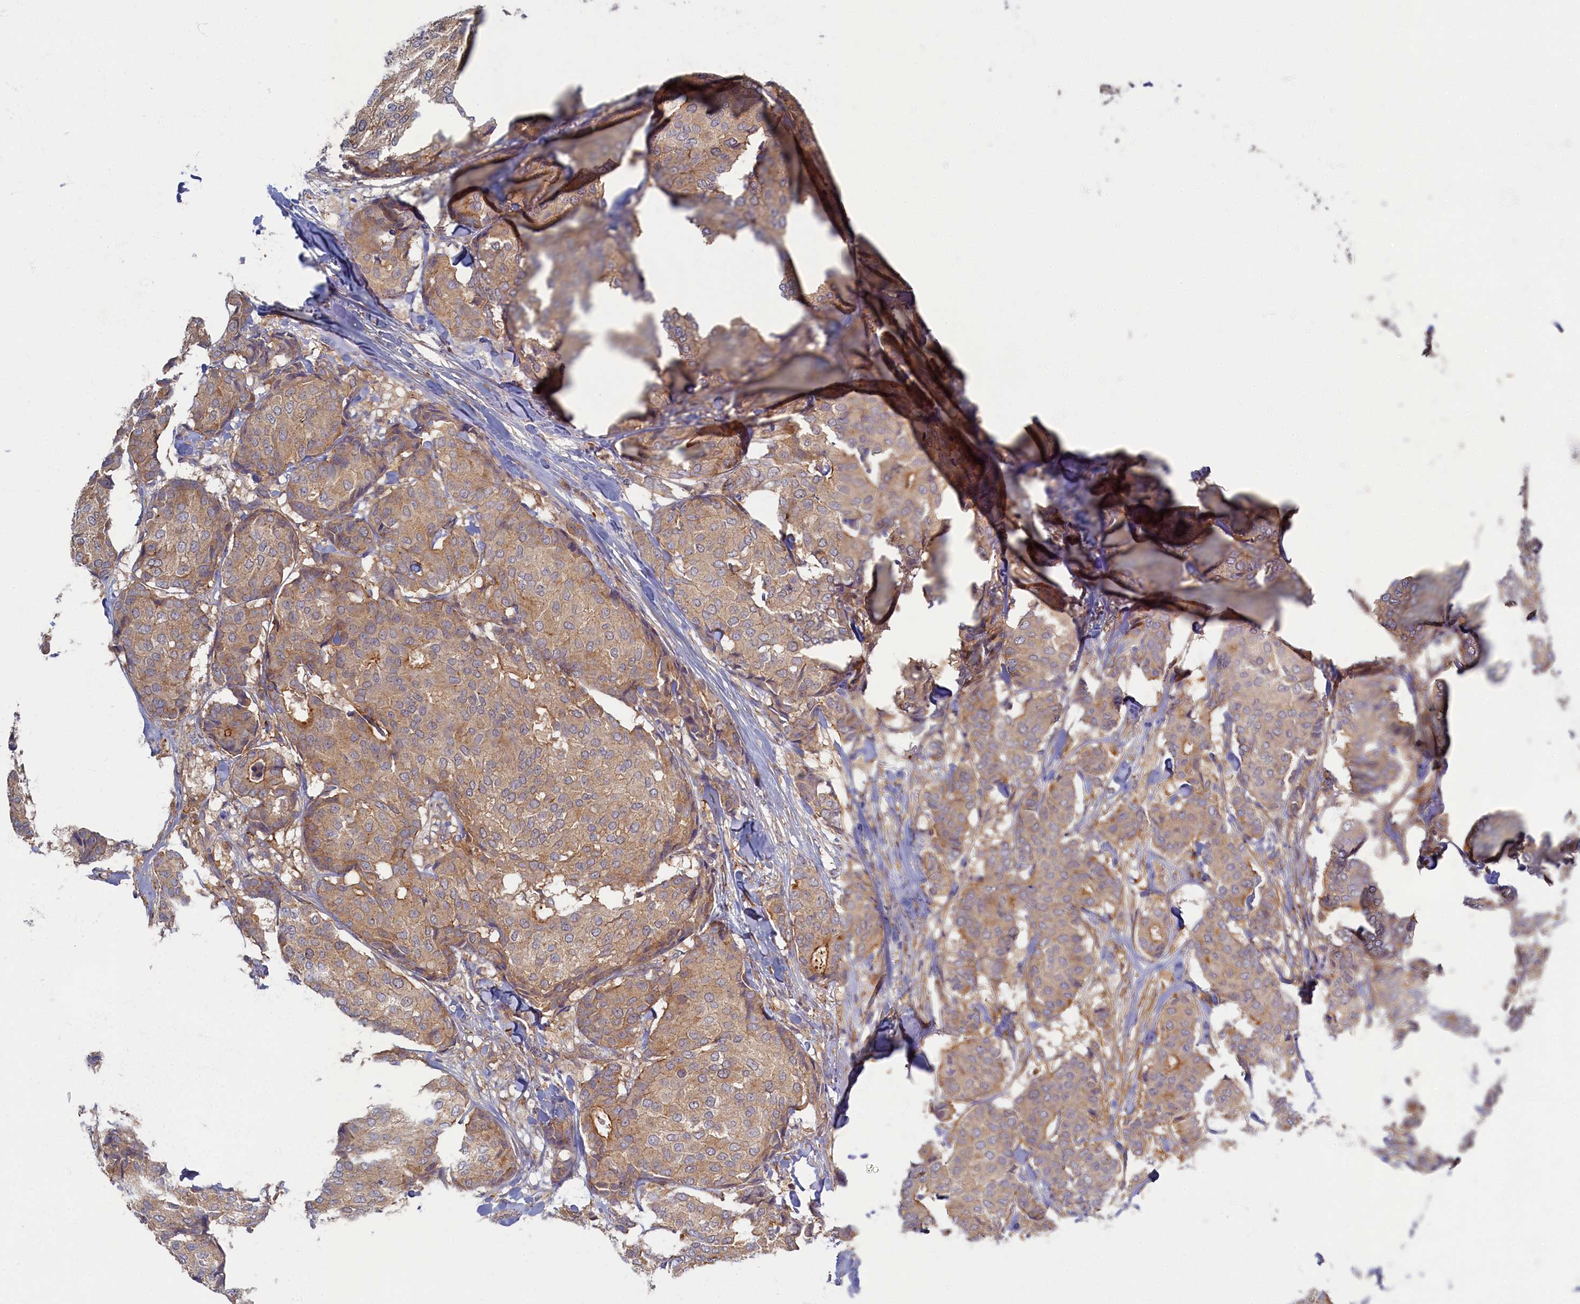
{"staining": {"intensity": "weak", "quantity": ">75%", "location": "cytoplasmic/membranous"}, "tissue": "breast cancer", "cell_type": "Tumor cells", "image_type": "cancer", "snomed": [{"axis": "morphology", "description": "Duct carcinoma"}, {"axis": "topography", "description": "Breast"}], "caption": "Immunohistochemistry (IHC) histopathology image of neoplastic tissue: breast infiltrating ductal carcinoma stained using immunohistochemistry (IHC) exhibits low levels of weak protein expression localized specifically in the cytoplasmic/membranous of tumor cells, appearing as a cytoplasmic/membranous brown color.", "gene": "PSMG2", "patient": {"sex": "female", "age": 75}}